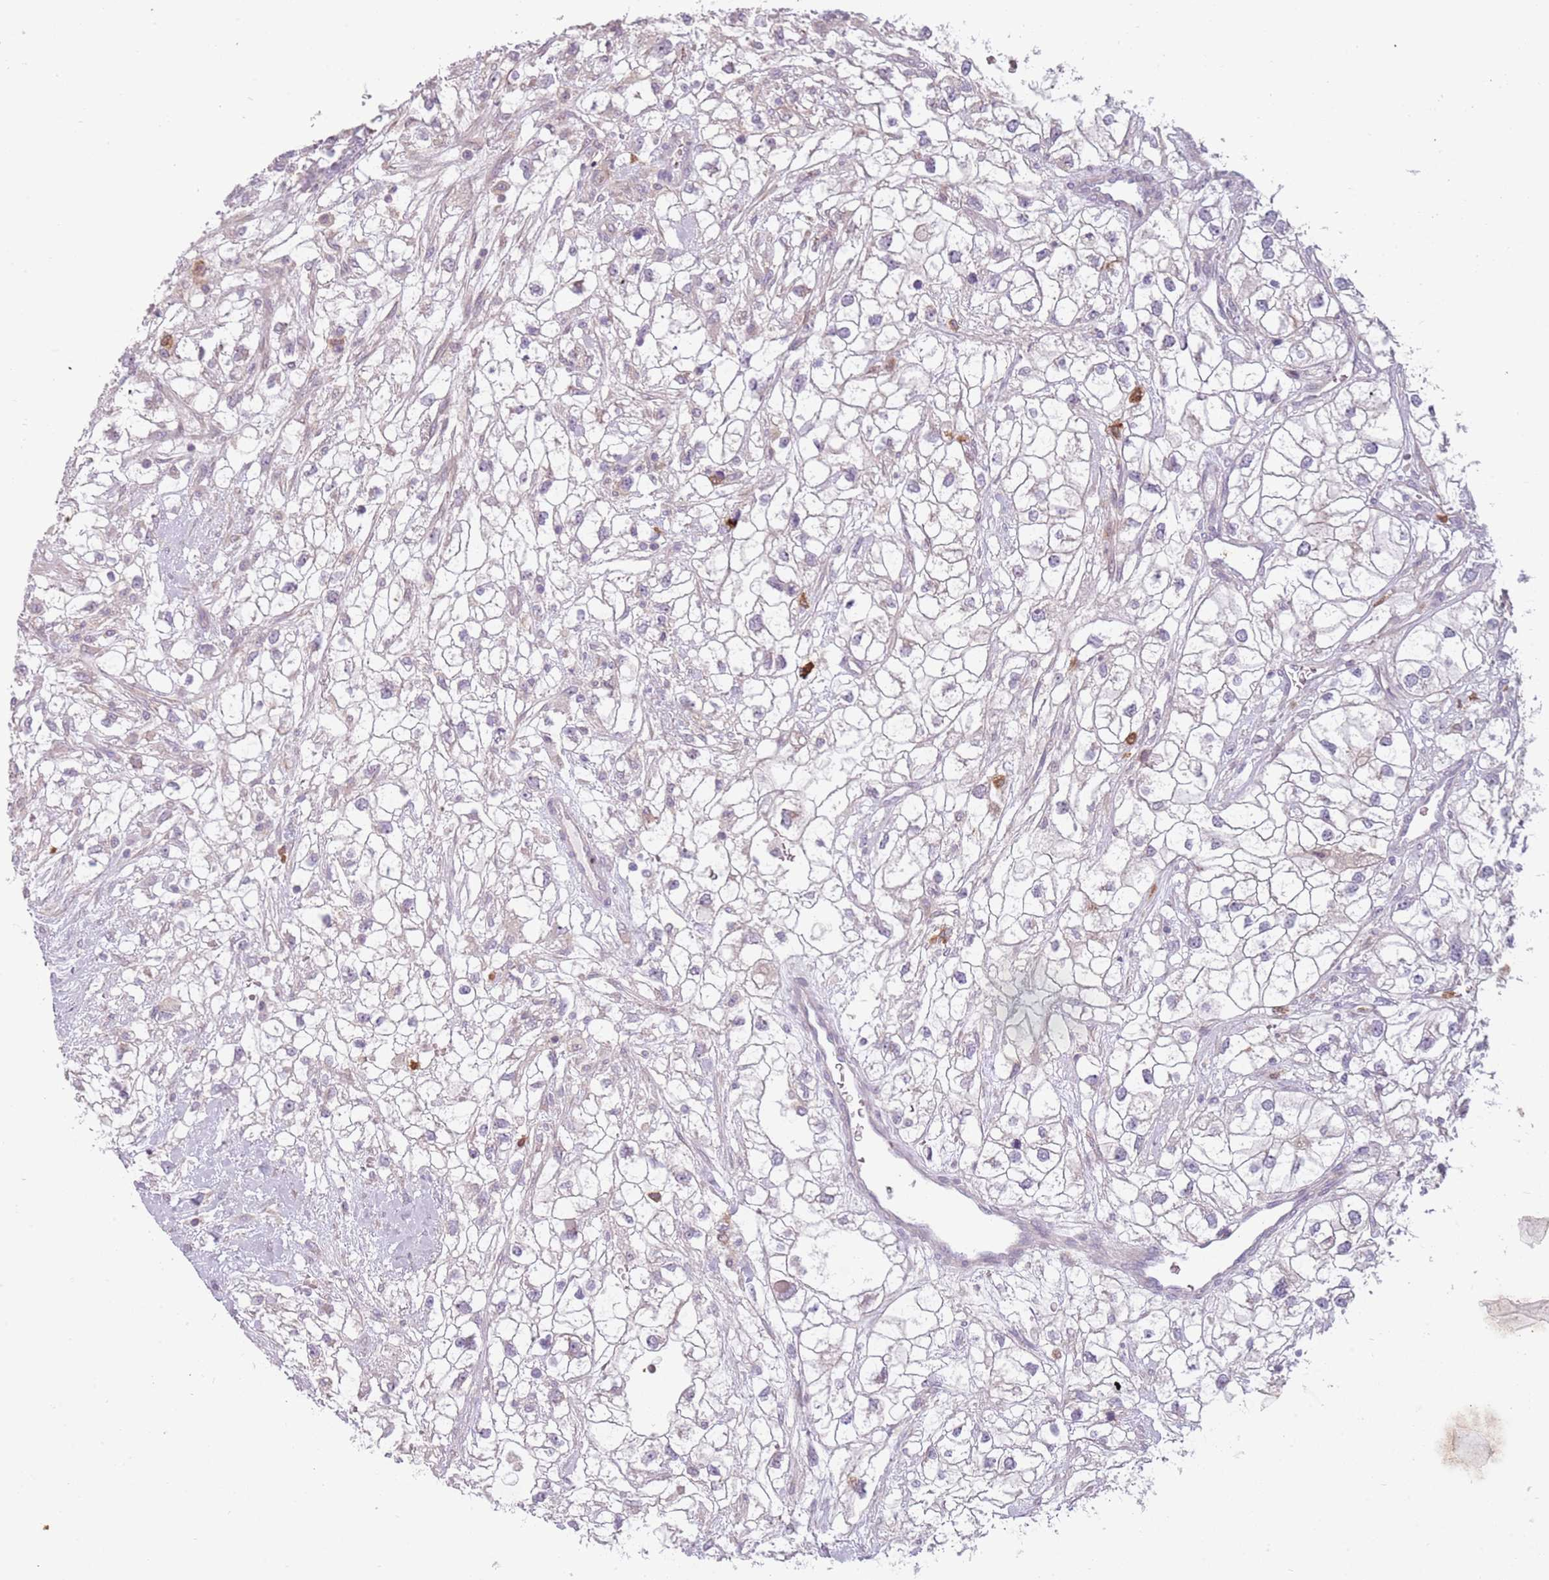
{"staining": {"intensity": "negative", "quantity": "none", "location": "none"}, "tissue": "renal cancer", "cell_type": "Tumor cells", "image_type": "cancer", "snomed": [{"axis": "morphology", "description": "Adenocarcinoma, NOS"}, {"axis": "topography", "description": "Kidney"}], "caption": "Immunohistochemical staining of human adenocarcinoma (renal) reveals no significant positivity in tumor cells.", "gene": "SPAG4", "patient": {"sex": "male", "age": 59}}